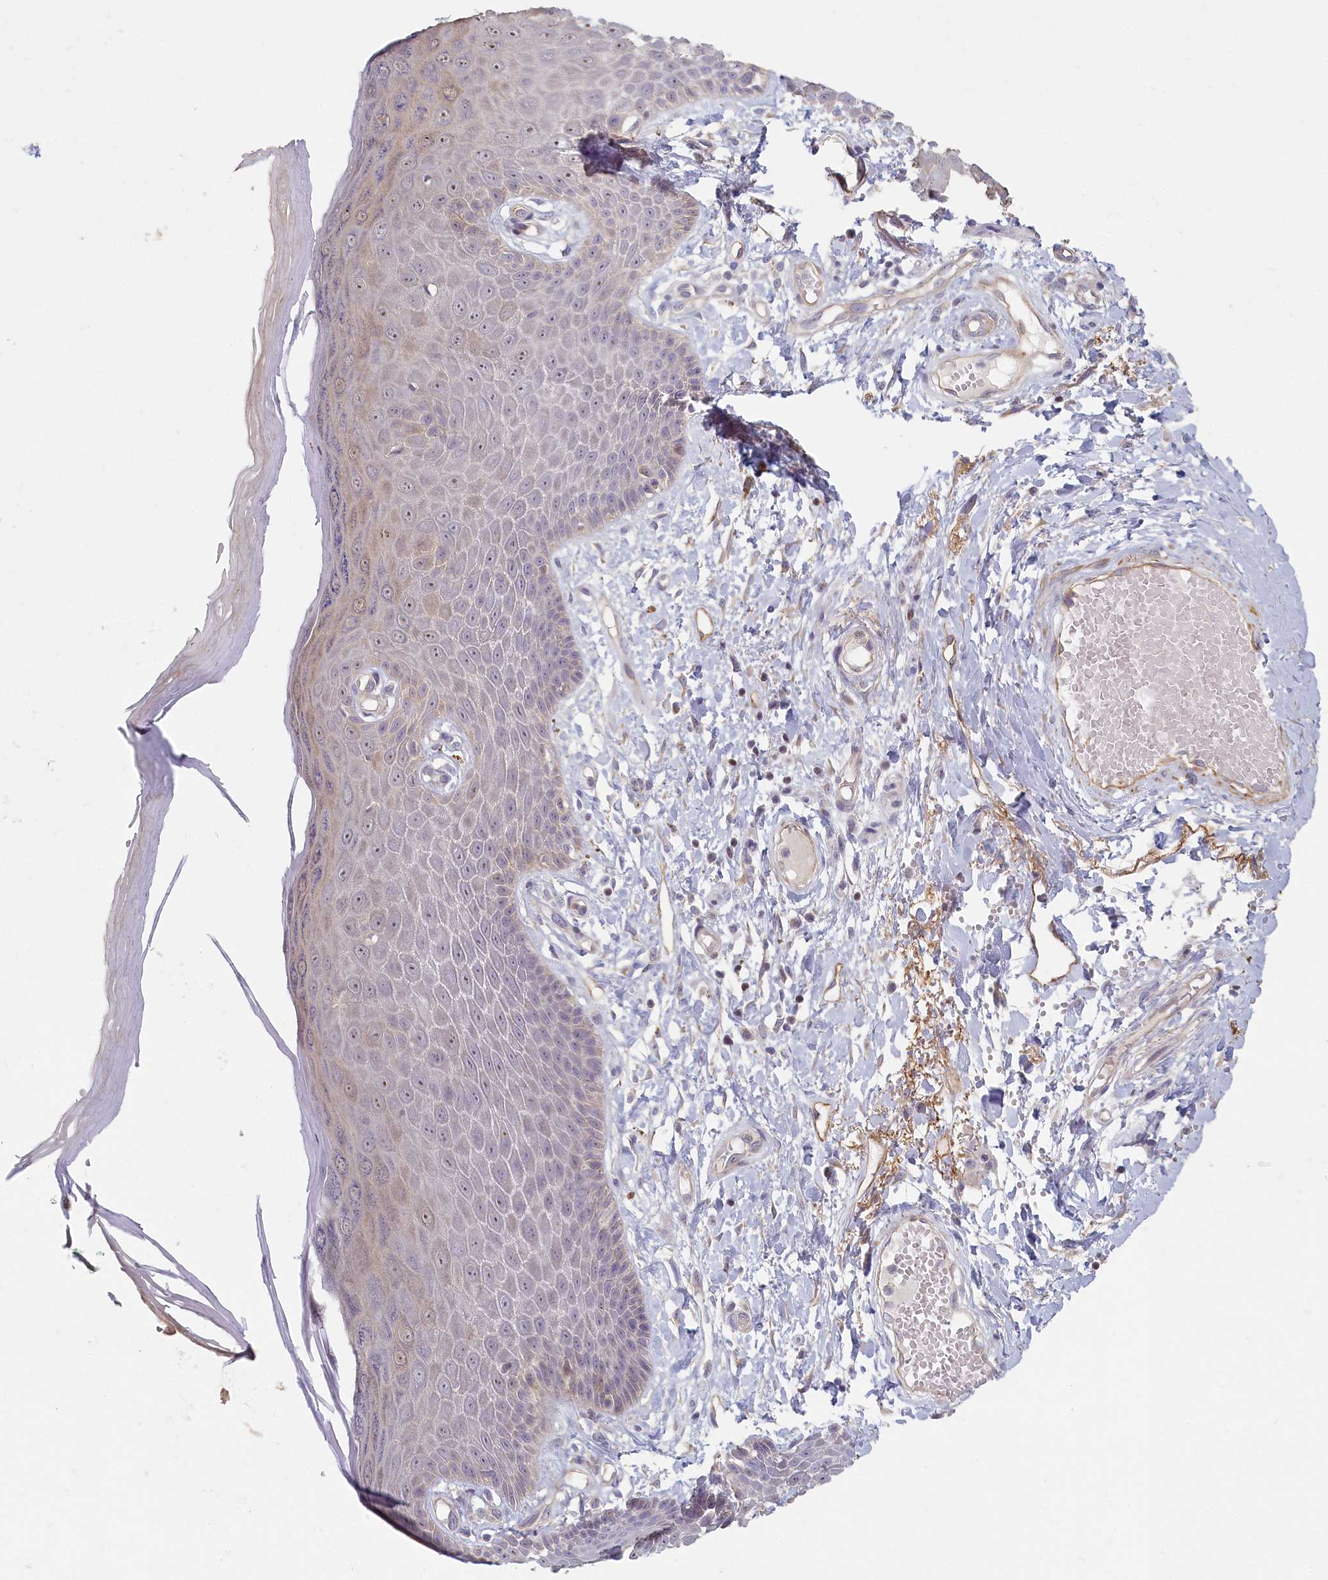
{"staining": {"intensity": "weak", "quantity": "<25%", "location": "nuclear"}, "tissue": "skin", "cell_type": "Epidermal cells", "image_type": "normal", "snomed": [{"axis": "morphology", "description": "Normal tissue, NOS"}, {"axis": "topography", "description": "Anal"}], "caption": "A high-resolution histopathology image shows IHC staining of normal skin, which demonstrates no significant positivity in epidermal cells. (Brightfield microscopy of DAB (3,3'-diaminobenzidine) IHC at high magnification).", "gene": "INTS4", "patient": {"sex": "male", "age": 78}}